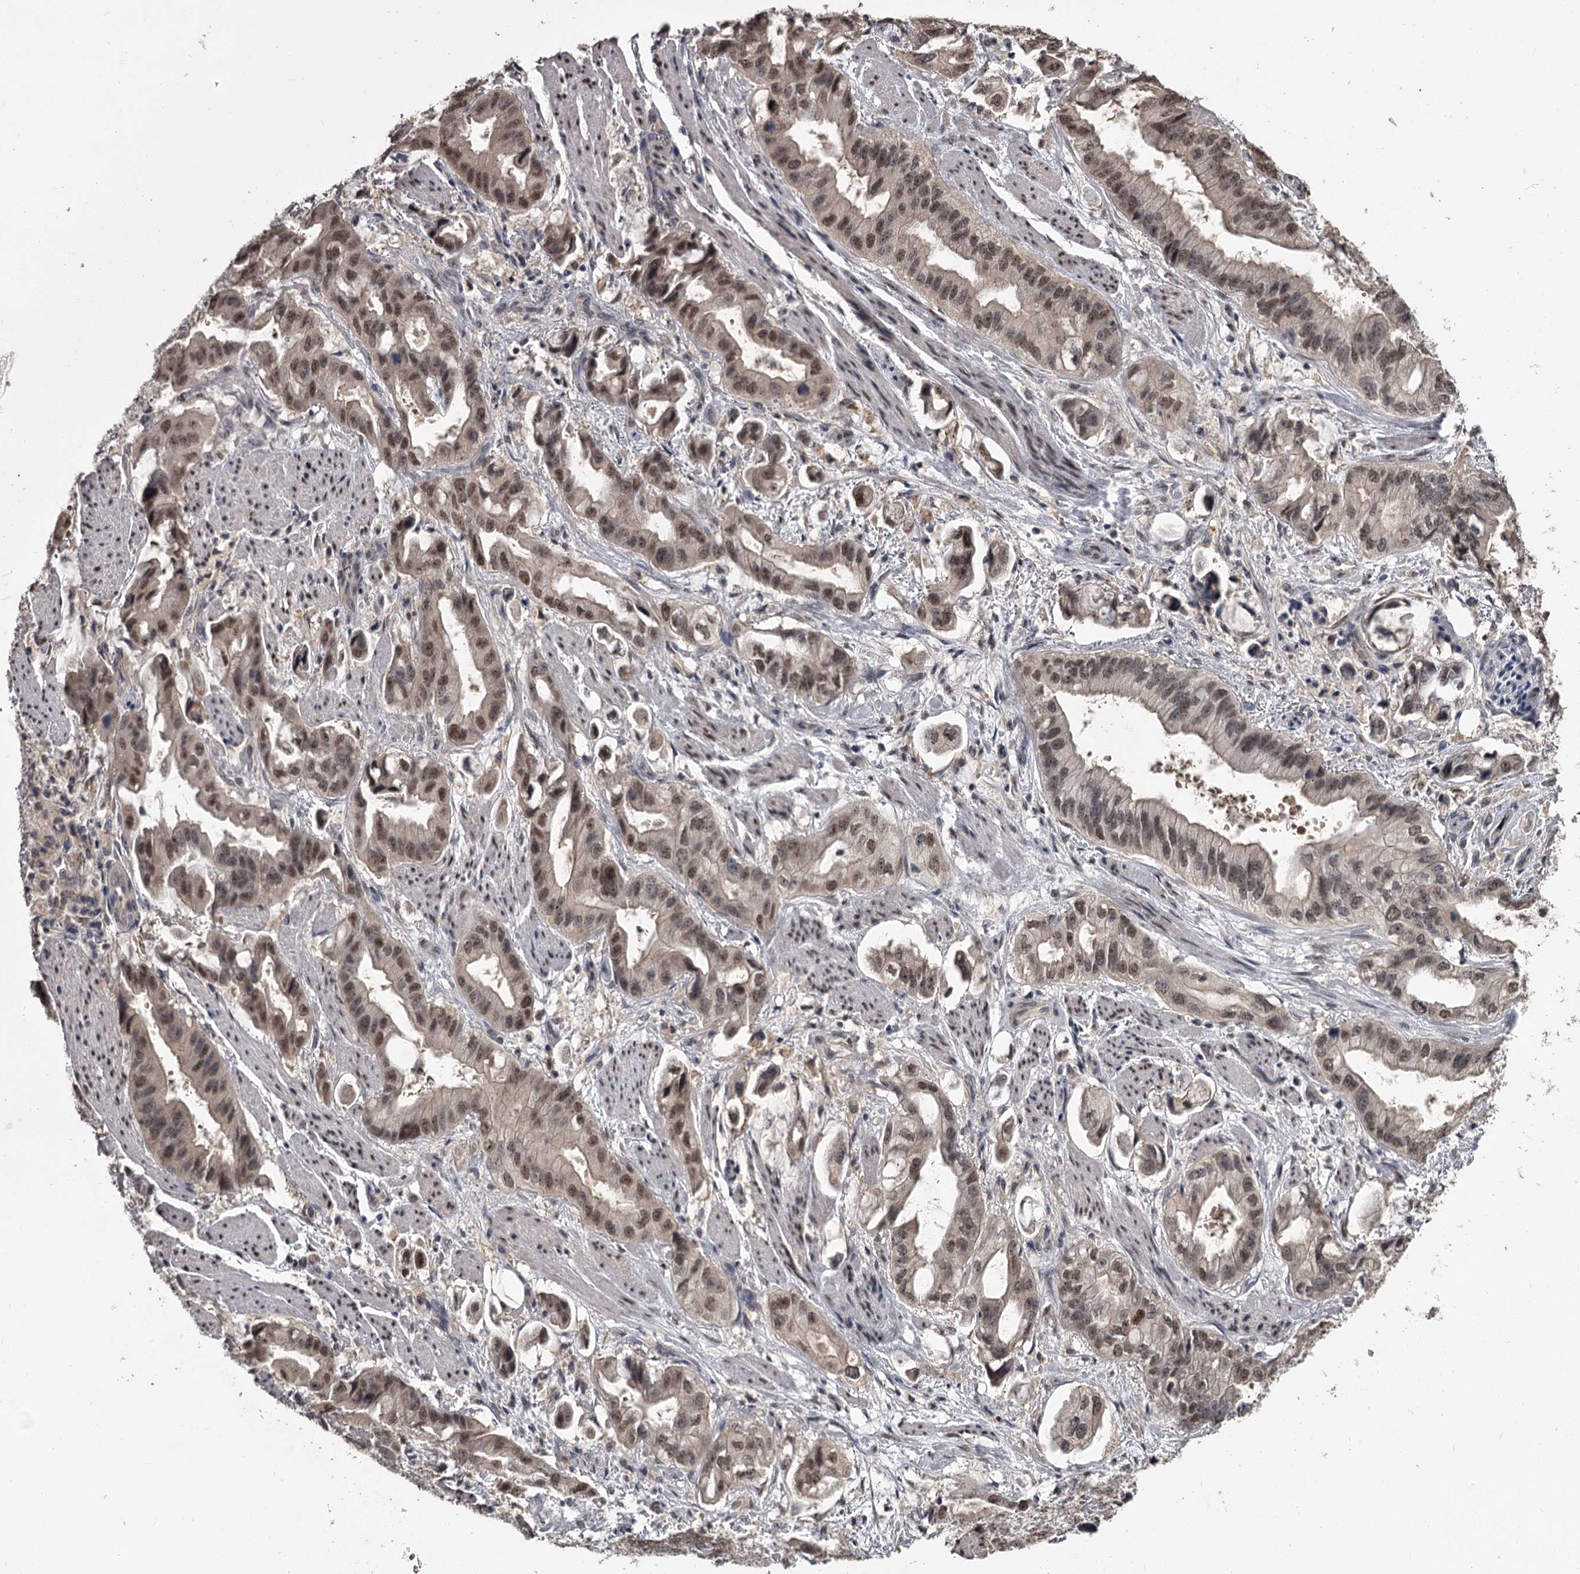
{"staining": {"intensity": "moderate", "quantity": ">75%", "location": "nuclear"}, "tissue": "stomach cancer", "cell_type": "Tumor cells", "image_type": "cancer", "snomed": [{"axis": "morphology", "description": "Adenocarcinoma, NOS"}, {"axis": "topography", "description": "Stomach"}], "caption": "Adenocarcinoma (stomach) stained with a protein marker reveals moderate staining in tumor cells.", "gene": "PRPF40B", "patient": {"sex": "male", "age": 62}}